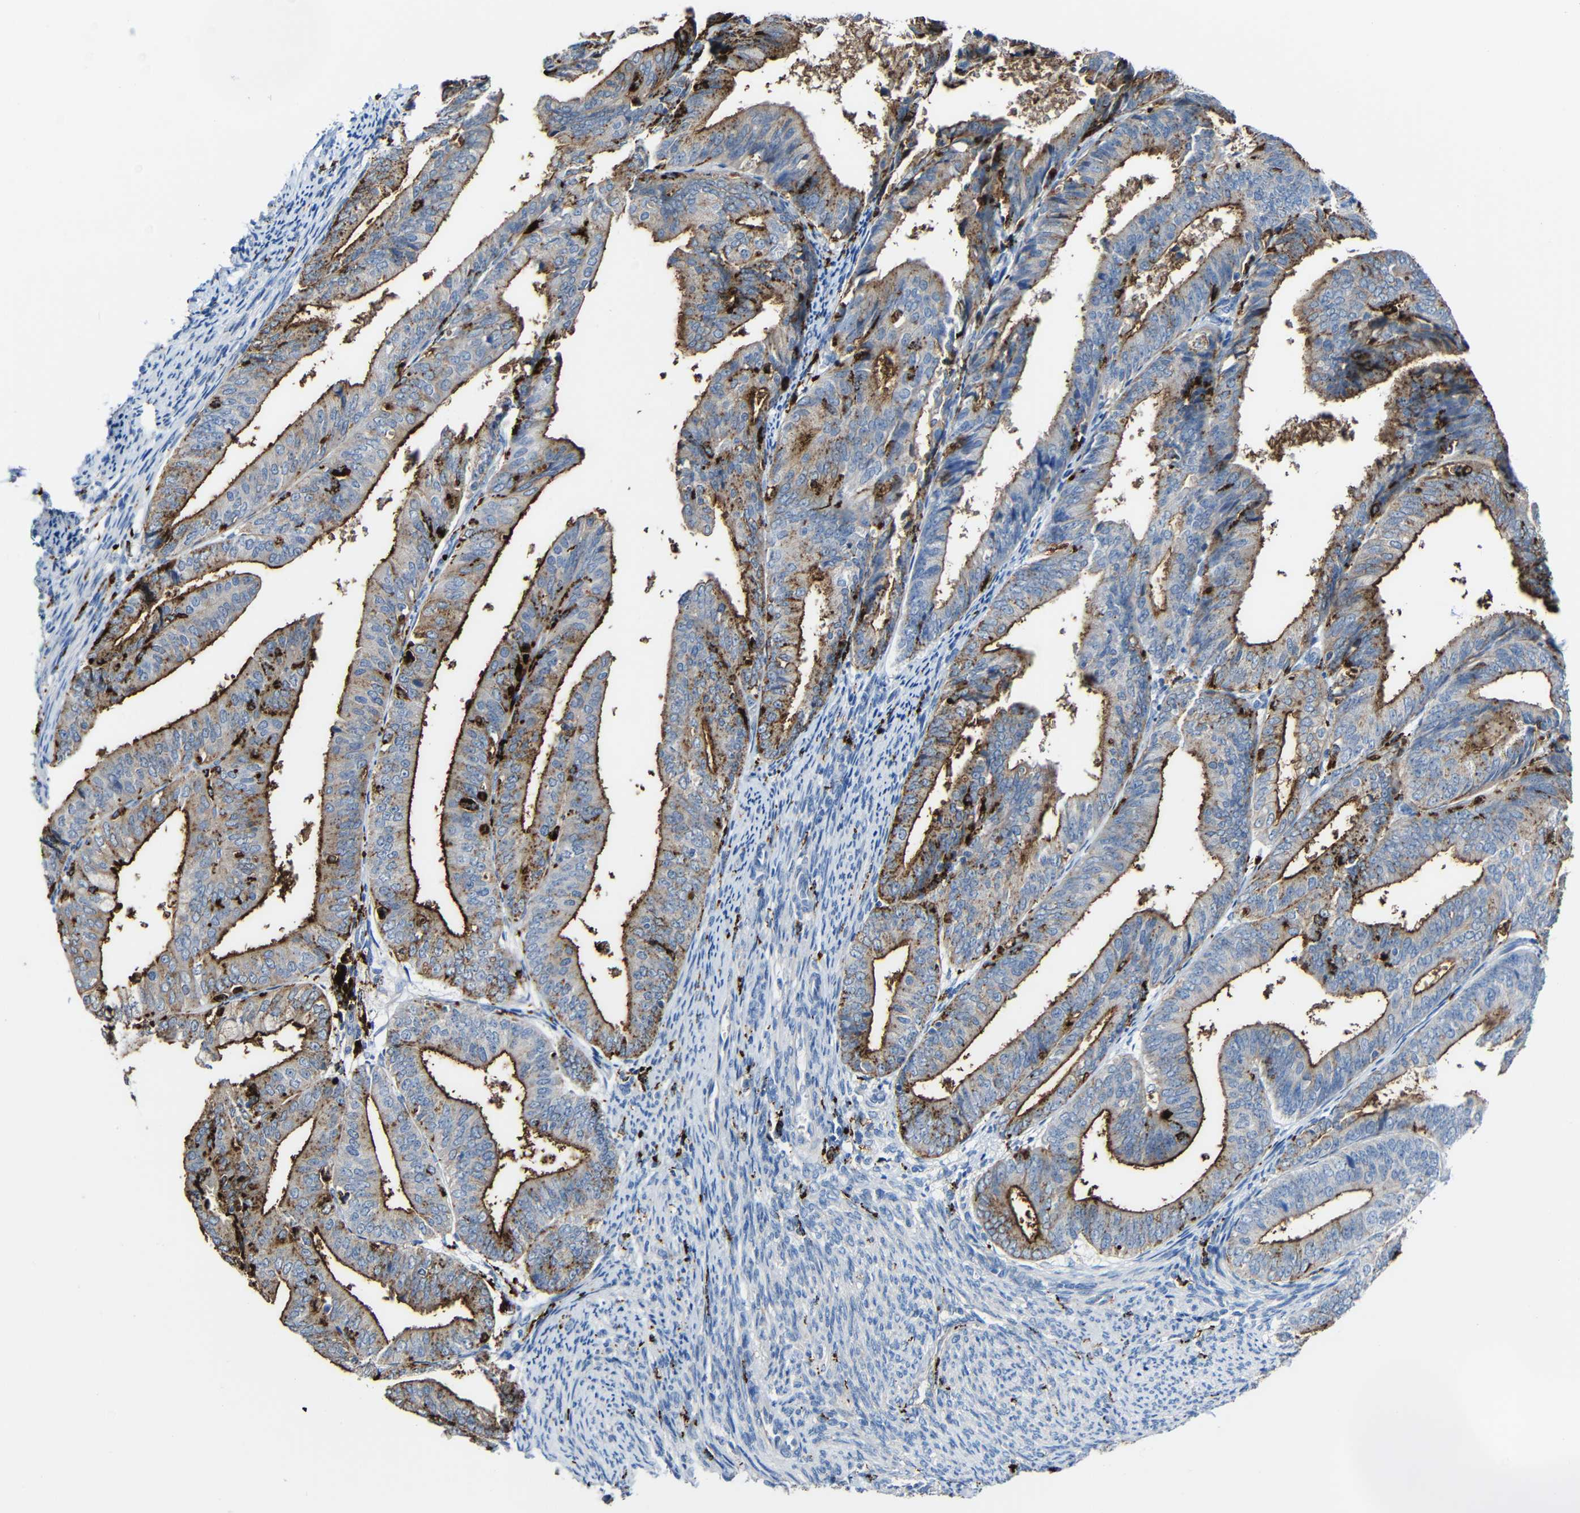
{"staining": {"intensity": "strong", "quantity": ">75%", "location": "cytoplasmic/membranous"}, "tissue": "endometrial cancer", "cell_type": "Tumor cells", "image_type": "cancer", "snomed": [{"axis": "morphology", "description": "Adenocarcinoma, NOS"}, {"axis": "topography", "description": "Endometrium"}], "caption": "Immunohistochemical staining of human adenocarcinoma (endometrial) displays high levels of strong cytoplasmic/membranous staining in about >75% of tumor cells.", "gene": "HLA-DMA", "patient": {"sex": "female", "age": 63}}